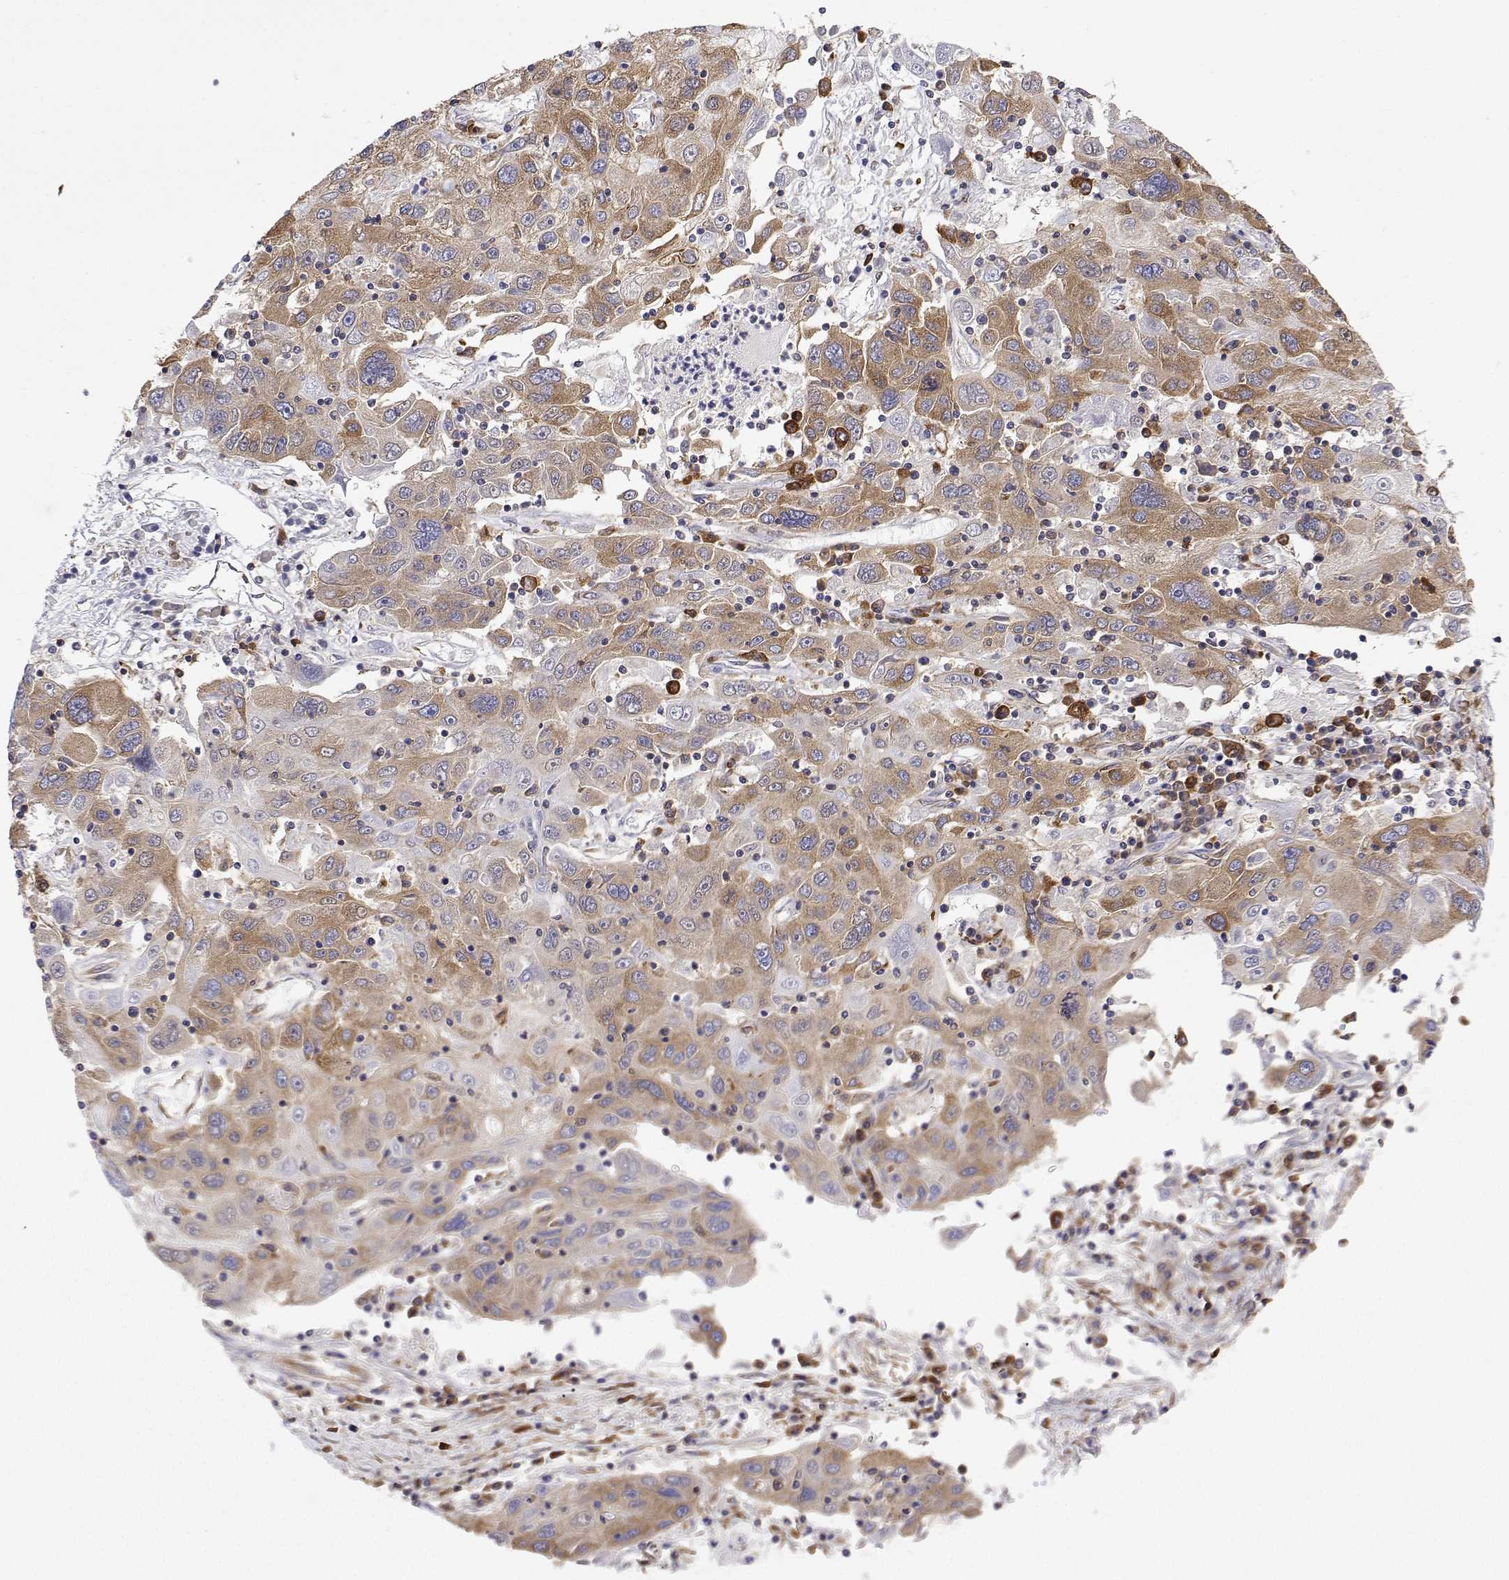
{"staining": {"intensity": "moderate", "quantity": "25%-75%", "location": "cytoplasmic/membranous"}, "tissue": "stomach cancer", "cell_type": "Tumor cells", "image_type": "cancer", "snomed": [{"axis": "morphology", "description": "Adenocarcinoma, NOS"}, {"axis": "topography", "description": "Stomach"}], "caption": "Moderate cytoplasmic/membranous protein expression is present in approximately 25%-75% of tumor cells in stomach cancer.", "gene": "EEF1G", "patient": {"sex": "male", "age": 56}}